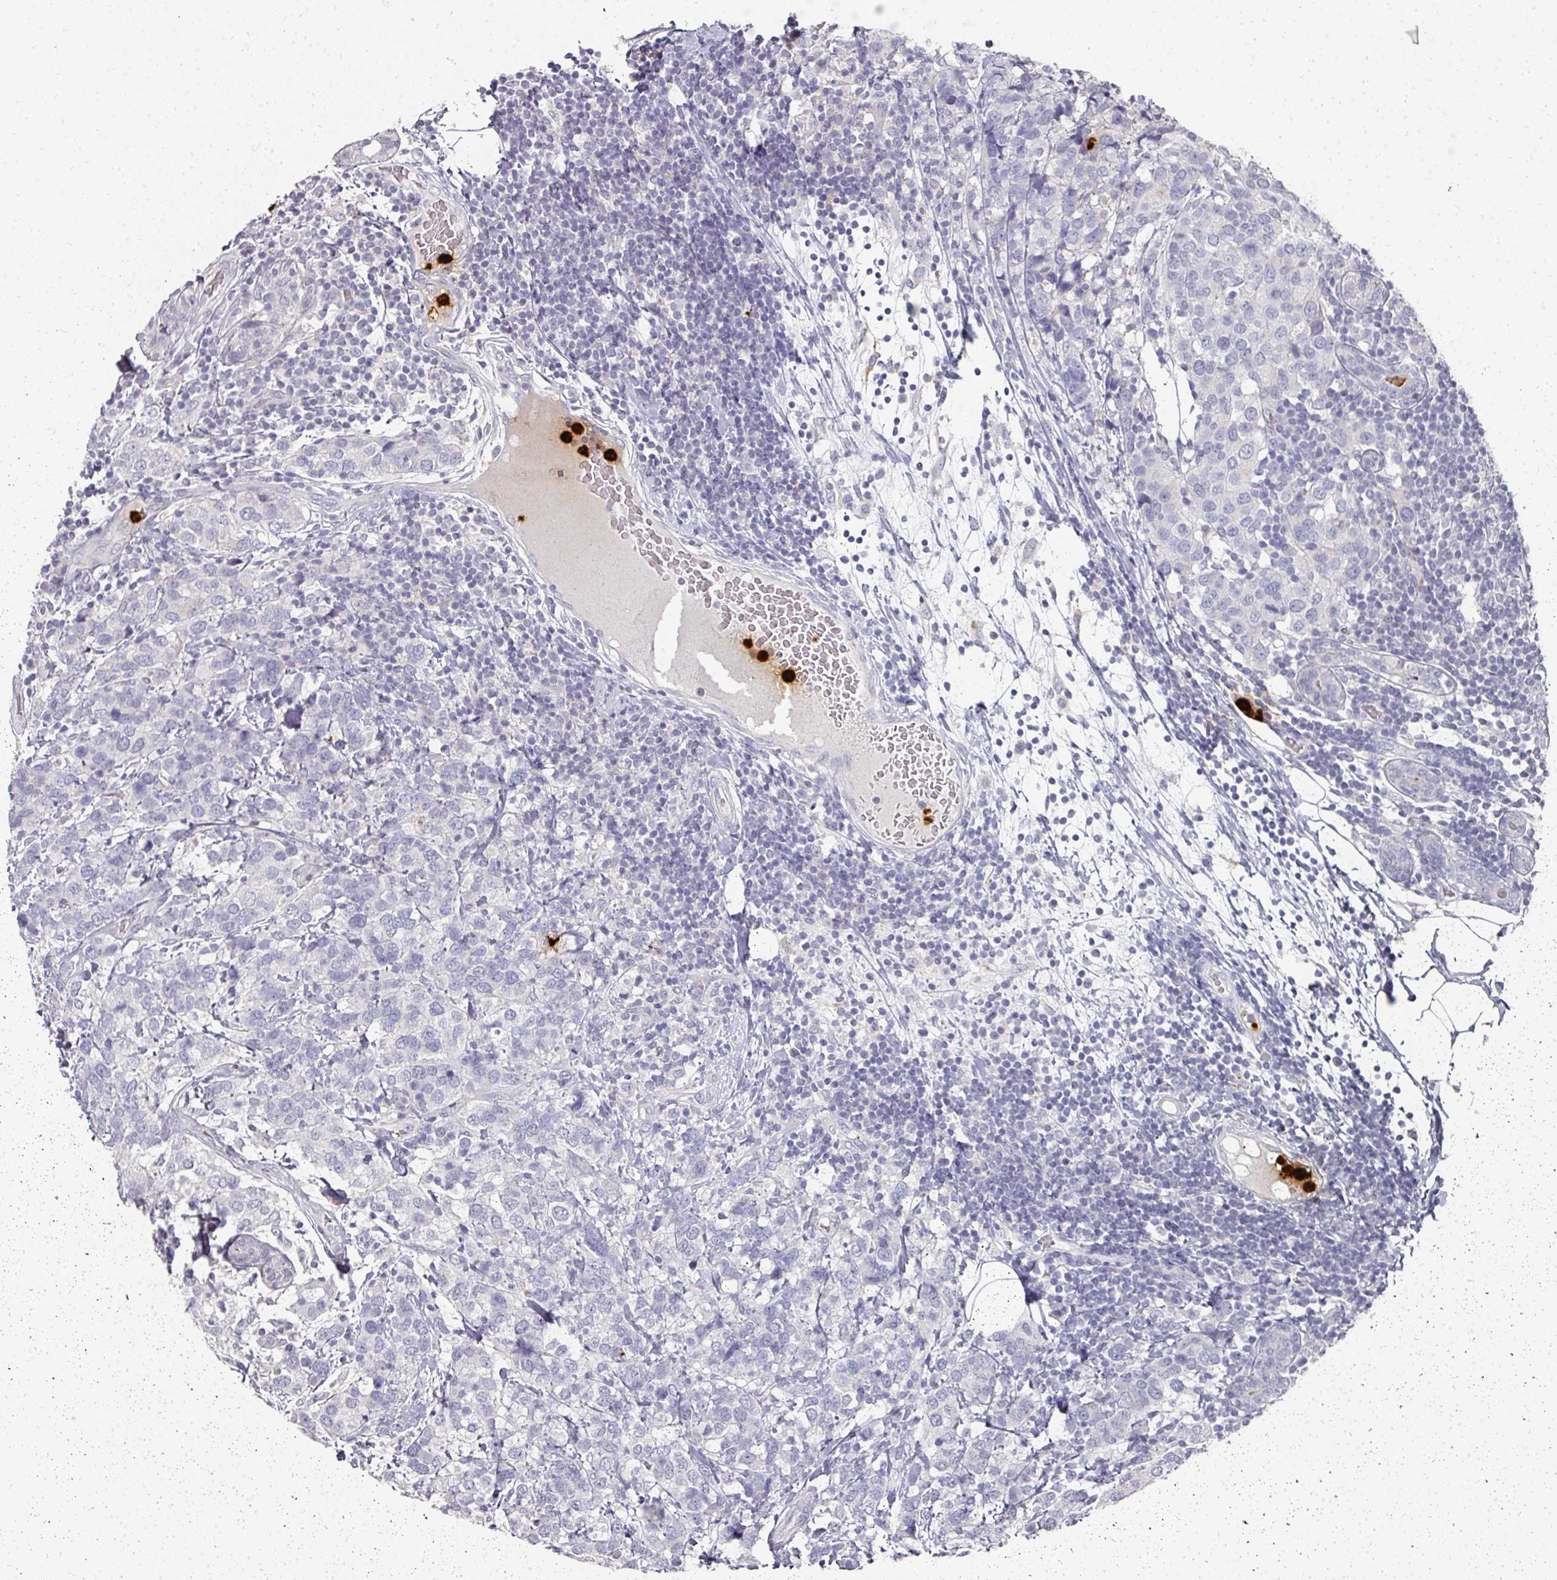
{"staining": {"intensity": "negative", "quantity": "none", "location": "none"}, "tissue": "breast cancer", "cell_type": "Tumor cells", "image_type": "cancer", "snomed": [{"axis": "morphology", "description": "Lobular carcinoma"}, {"axis": "topography", "description": "Breast"}], "caption": "Immunohistochemistry (IHC) photomicrograph of human breast lobular carcinoma stained for a protein (brown), which reveals no positivity in tumor cells. (Brightfield microscopy of DAB IHC at high magnification).", "gene": "CAMP", "patient": {"sex": "female", "age": 59}}